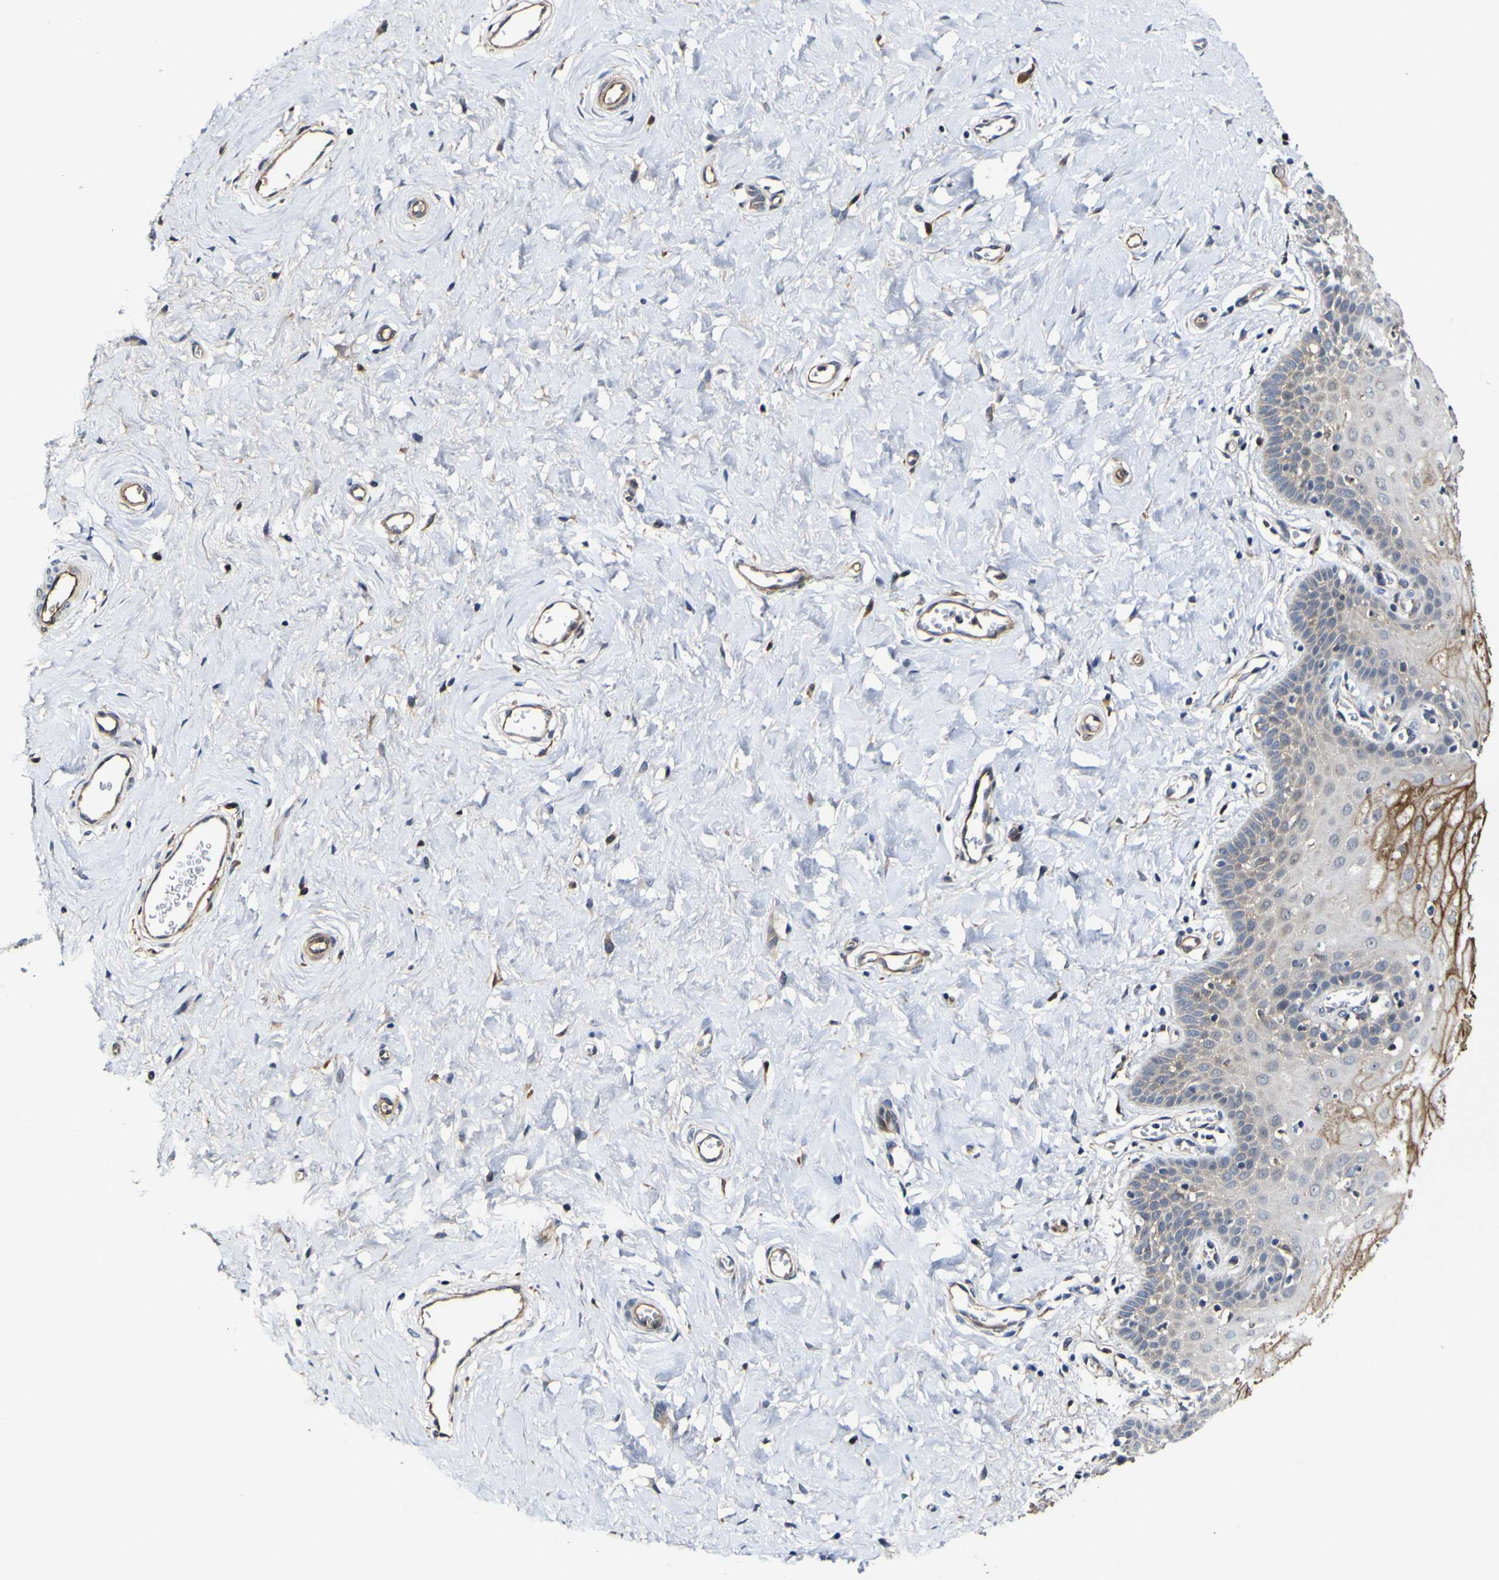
{"staining": {"intensity": "weak", "quantity": ">75%", "location": "cytoplasmic/membranous"}, "tissue": "cervix", "cell_type": "Glandular cells", "image_type": "normal", "snomed": [{"axis": "morphology", "description": "Normal tissue, NOS"}, {"axis": "topography", "description": "Cervix"}], "caption": "Immunohistochemical staining of normal cervix exhibits low levels of weak cytoplasmic/membranous staining in approximately >75% of glandular cells.", "gene": "CCL2", "patient": {"sex": "female", "age": 55}}